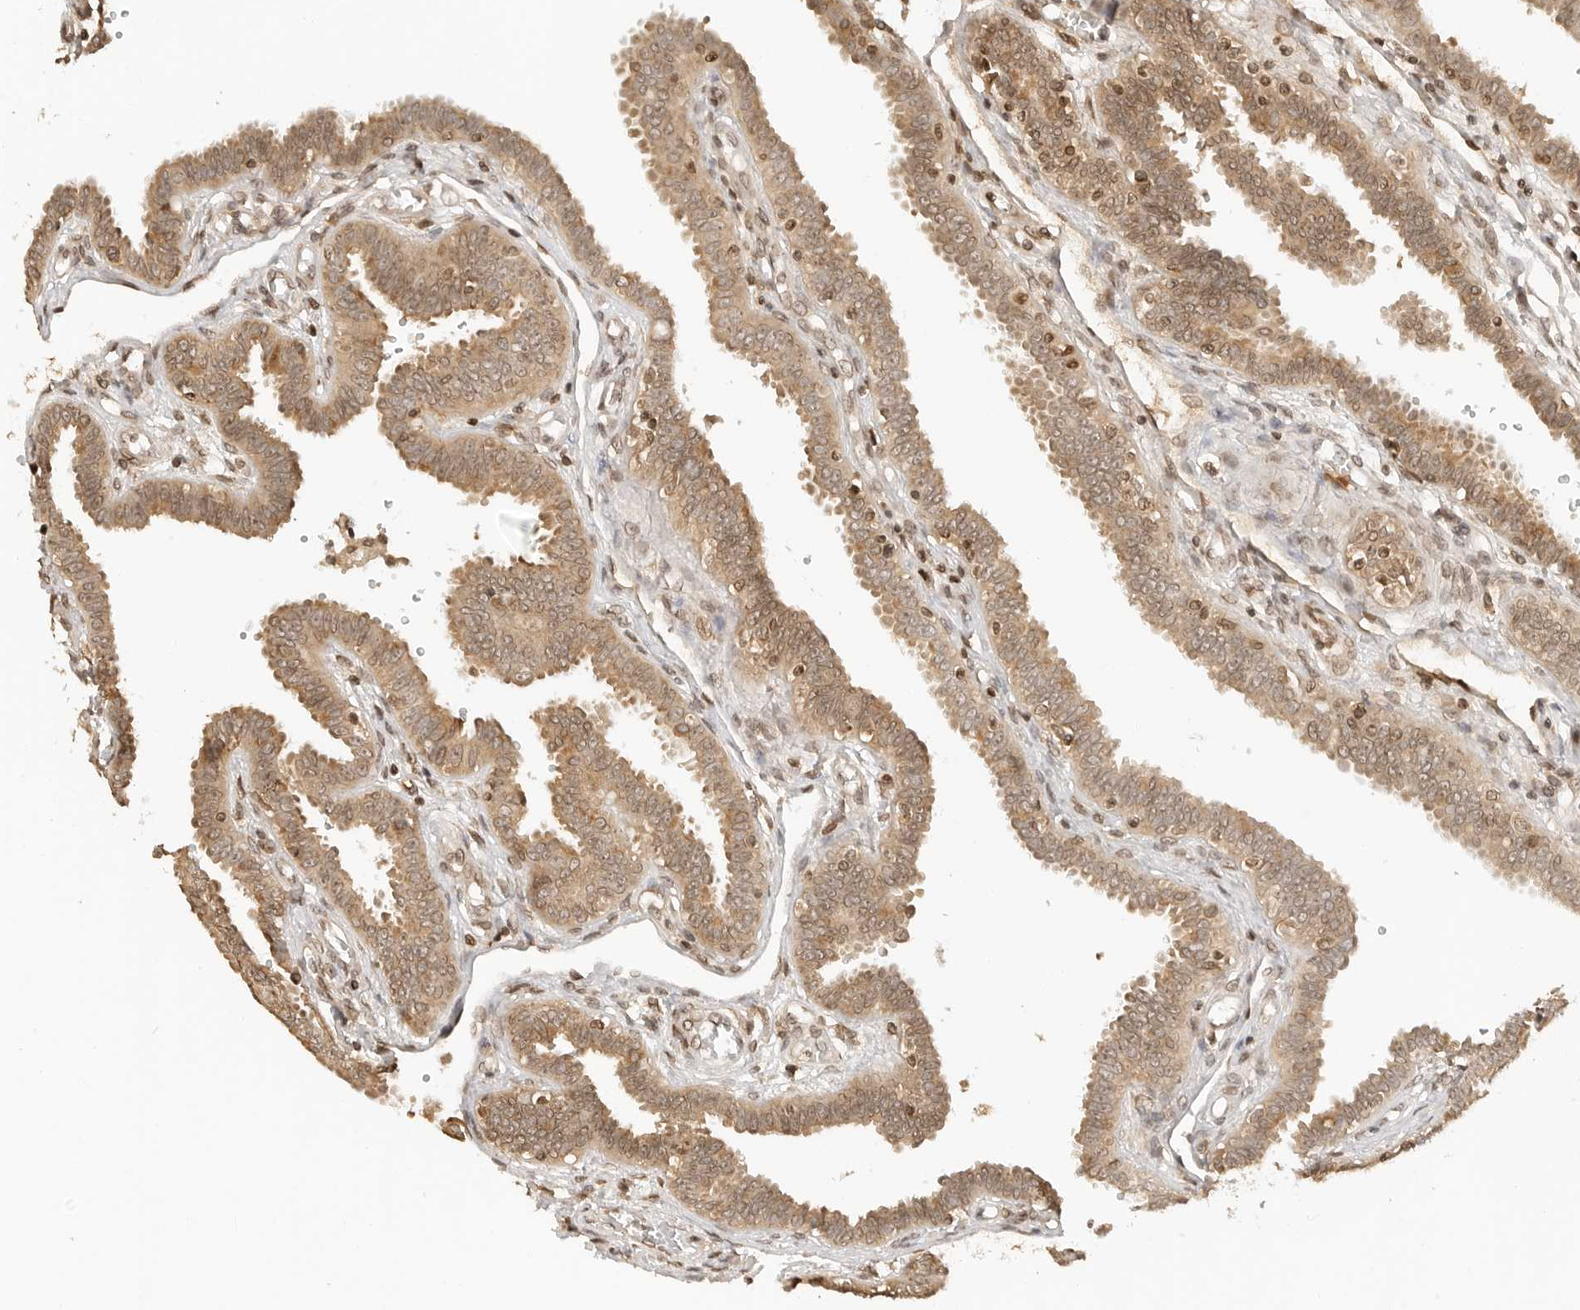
{"staining": {"intensity": "moderate", "quantity": ">75%", "location": "cytoplasmic/membranous,nuclear"}, "tissue": "fallopian tube", "cell_type": "Glandular cells", "image_type": "normal", "snomed": [{"axis": "morphology", "description": "Normal tissue, NOS"}, {"axis": "topography", "description": "Fallopian tube"}], "caption": "Protein analysis of normal fallopian tube reveals moderate cytoplasmic/membranous,nuclear staining in approximately >75% of glandular cells. The protein of interest is shown in brown color, while the nuclei are stained blue.", "gene": "POLH", "patient": {"sex": "female", "age": 32}}